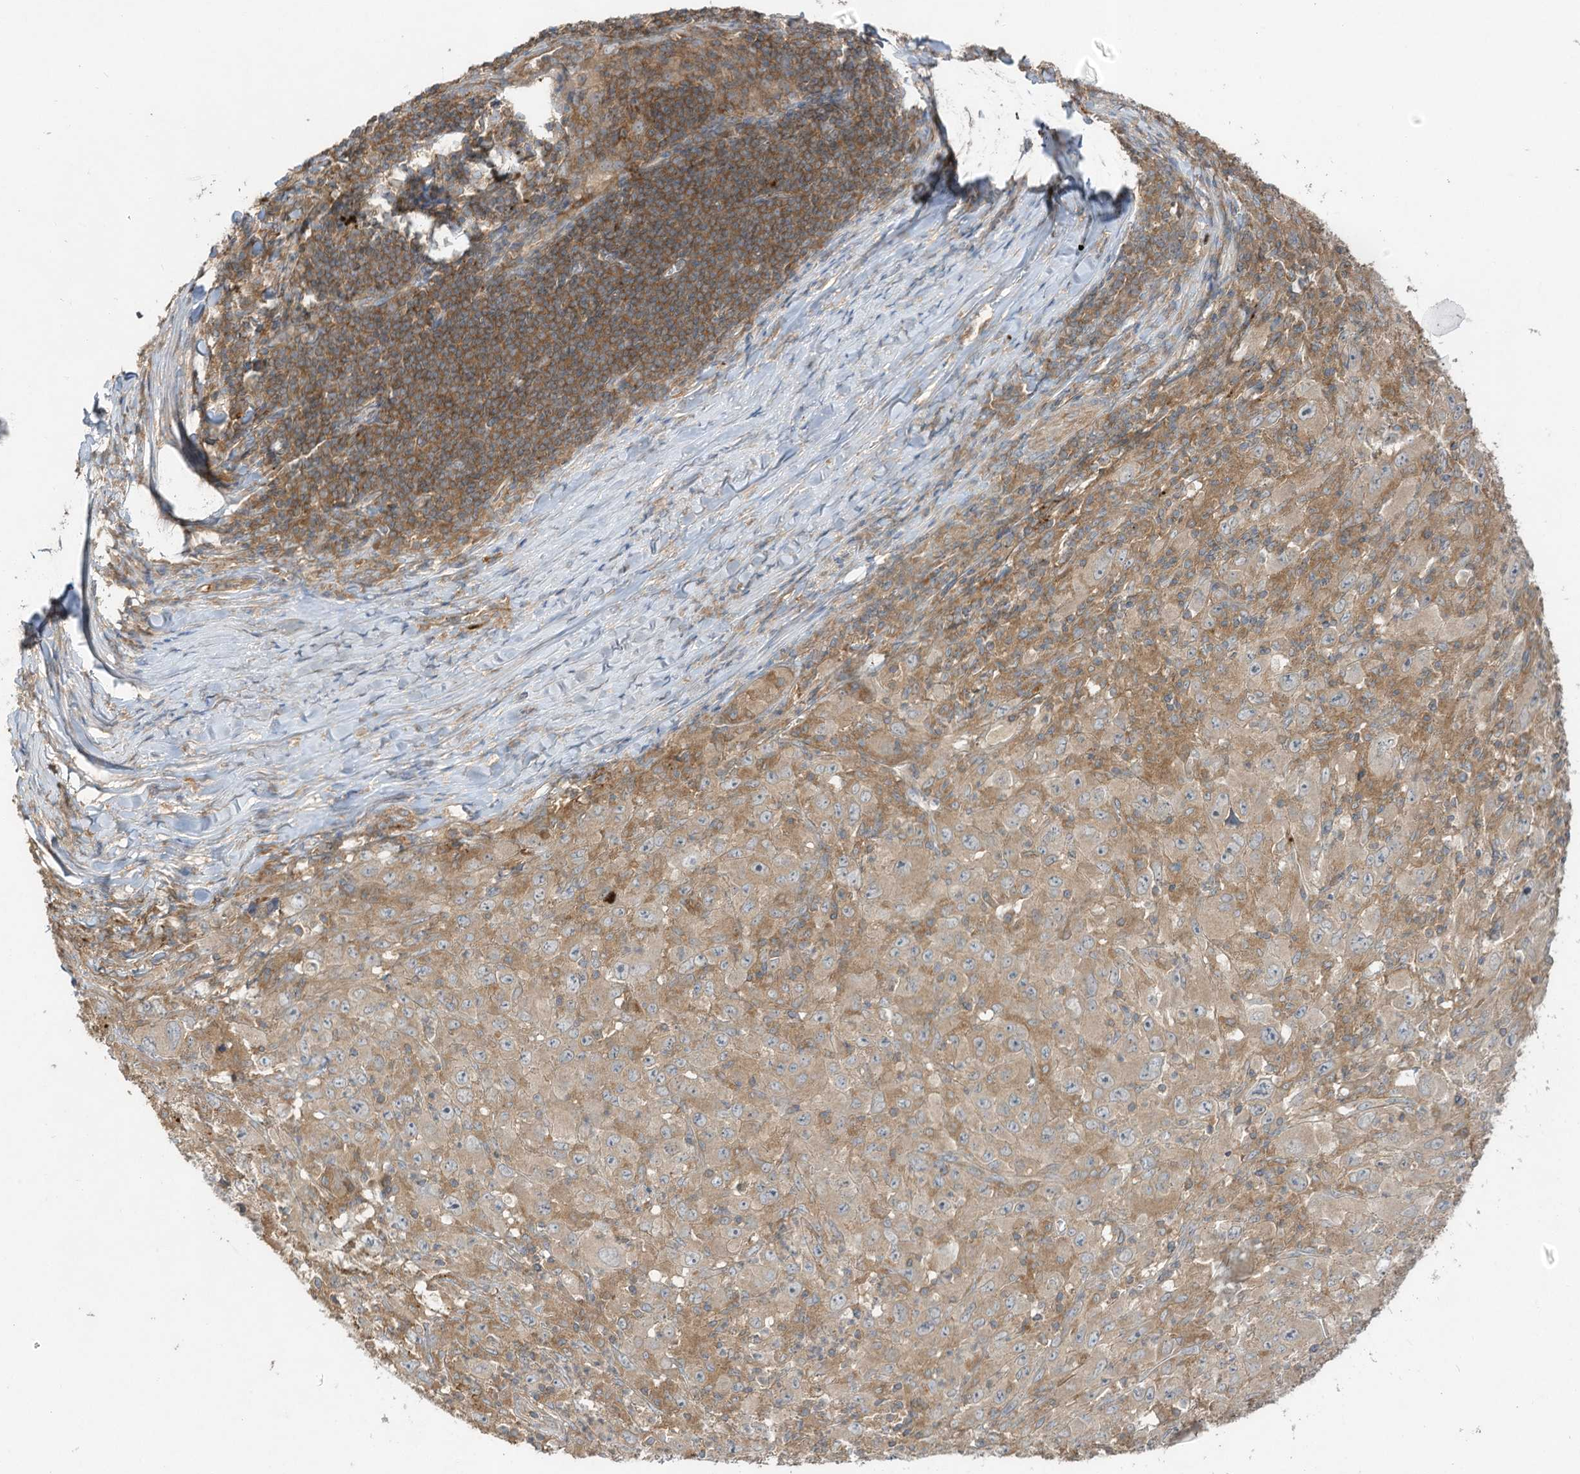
{"staining": {"intensity": "weak", "quantity": "25%-75%", "location": "cytoplasmic/membranous"}, "tissue": "melanoma", "cell_type": "Tumor cells", "image_type": "cancer", "snomed": [{"axis": "morphology", "description": "Malignant melanoma, Metastatic site"}, {"axis": "topography", "description": "Skin"}], "caption": "Human malignant melanoma (metastatic site) stained with a brown dye shows weak cytoplasmic/membranous positive expression in about 25%-75% of tumor cells.", "gene": "LDAH", "patient": {"sex": "female", "age": 56}}